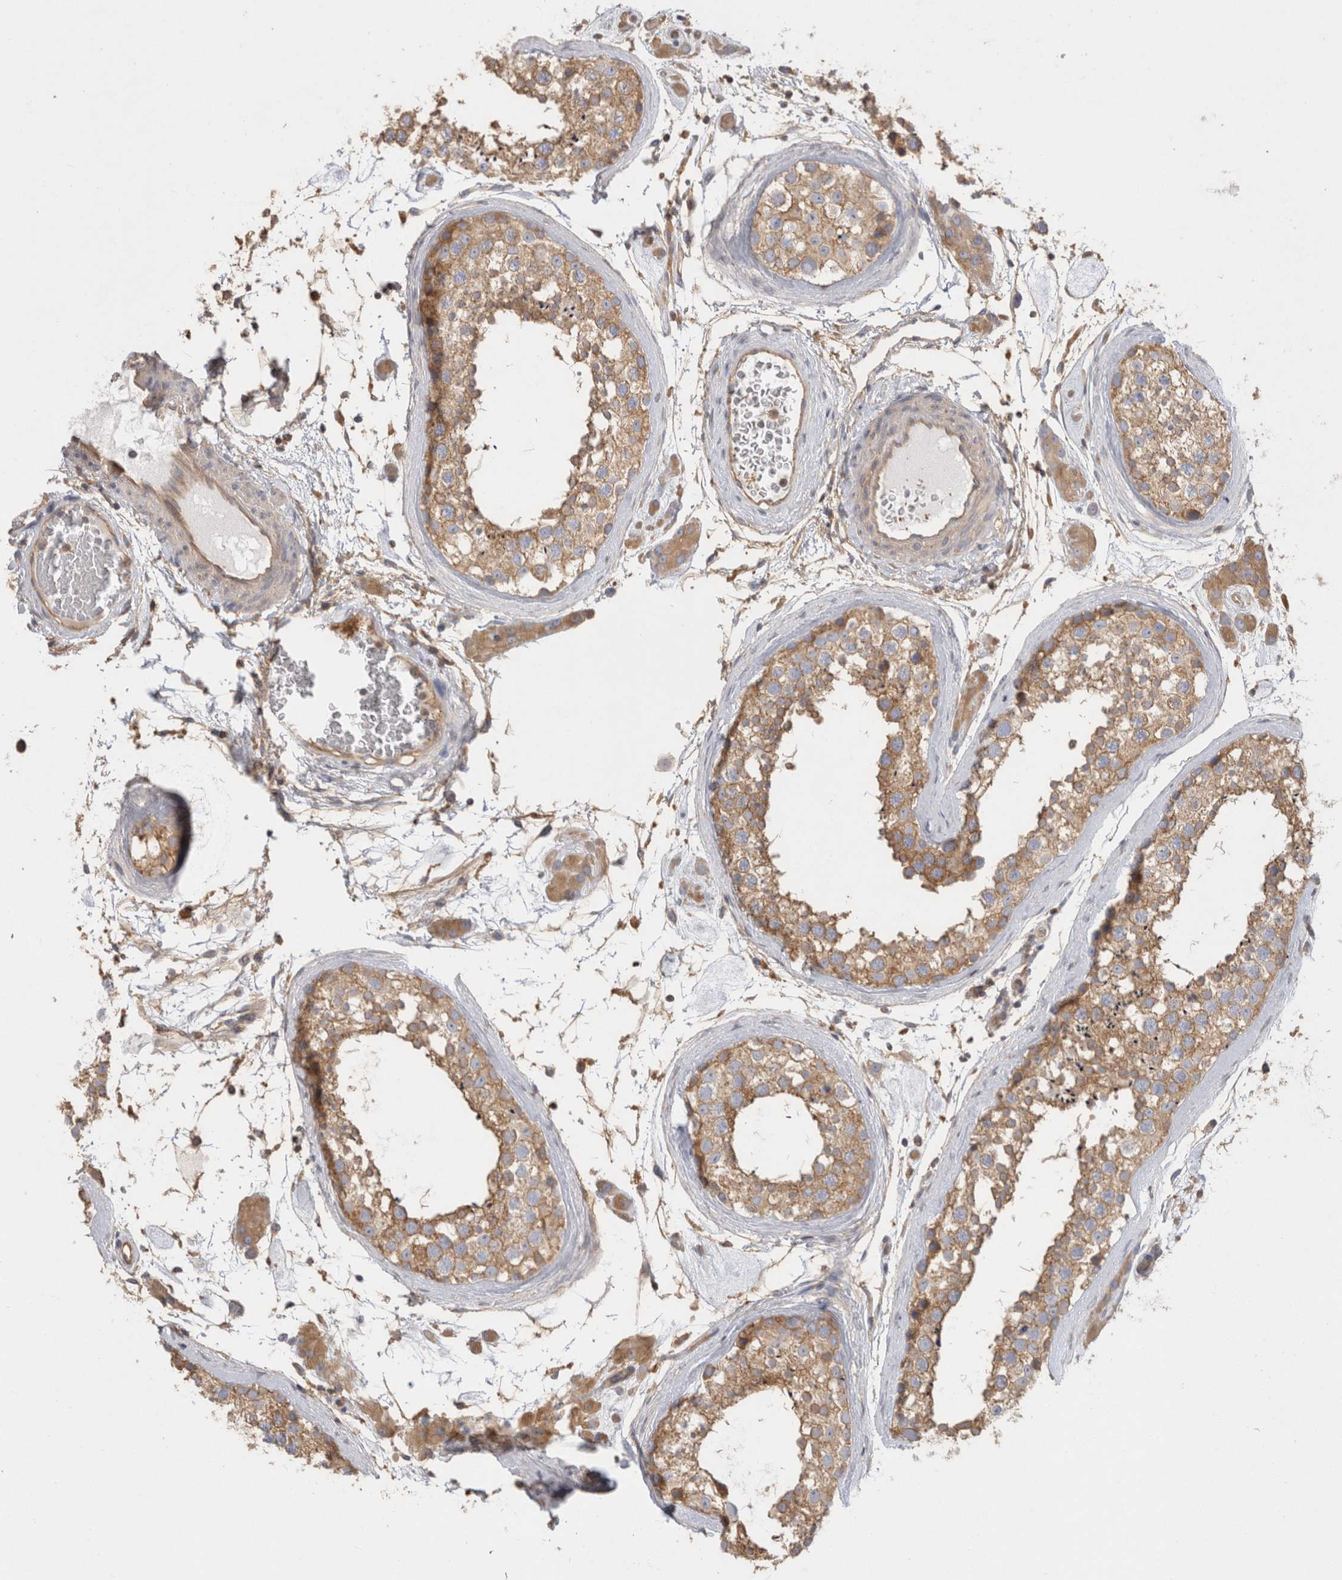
{"staining": {"intensity": "moderate", "quantity": ">75%", "location": "cytoplasmic/membranous"}, "tissue": "testis", "cell_type": "Cells in seminiferous ducts", "image_type": "normal", "snomed": [{"axis": "morphology", "description": "Normal tissue, NOS"}, {"axis": "topography", "description": "Testis"}], "caption": "Immunohistochemistry (IHC) histopathology image of unremarkable human testis stained for a protein (brown), which exhibits medium levels of moderate cytoplasmic/membranous staining in about >75% of cells in seminiferous ducts.", "gene": "CHMP6", "patient": {"sex": "male", "age": 46}}